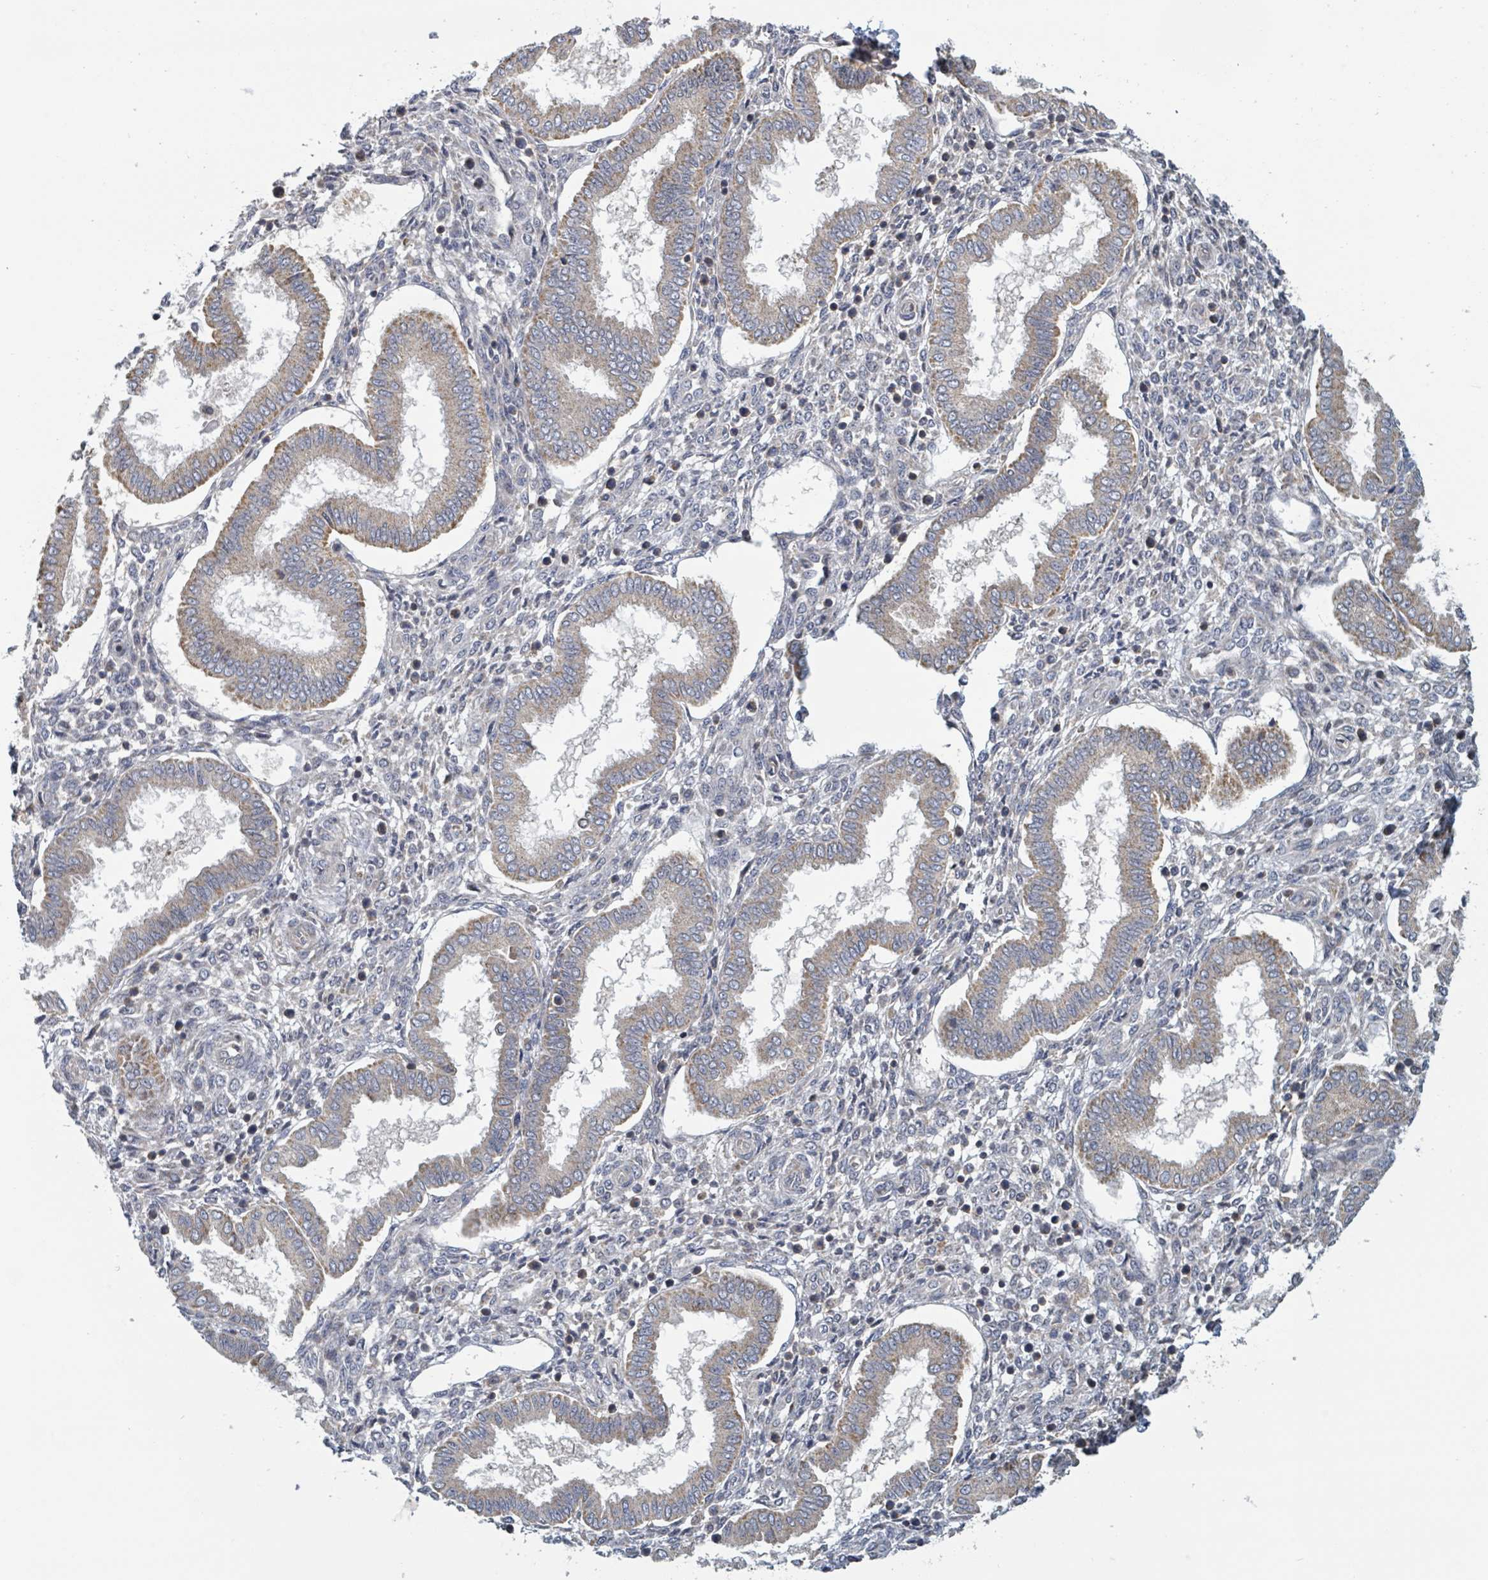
{"staining": {"intensity": "negative", "quantity": "none", "location": "none"}, "tissue": "endometrium", "cell_type": "Cells in endometrial stroma", "image_type": "normal", "snomed": [{"axis": "morphology", "description": "Normal tissue, NOS"}, {"axis": "topography", "description": "Endometrium"}], "caption": "An immunohistochemistry image of normal endometrium is shown. There is no staining in cells in endometrial stroma of endometrium. (DAB (3,3'-diaminobenzidine) immunohistochemistry, high magnification).", "gene": "HIVEP1", "patient": {"sex": "female", "age": 24}}